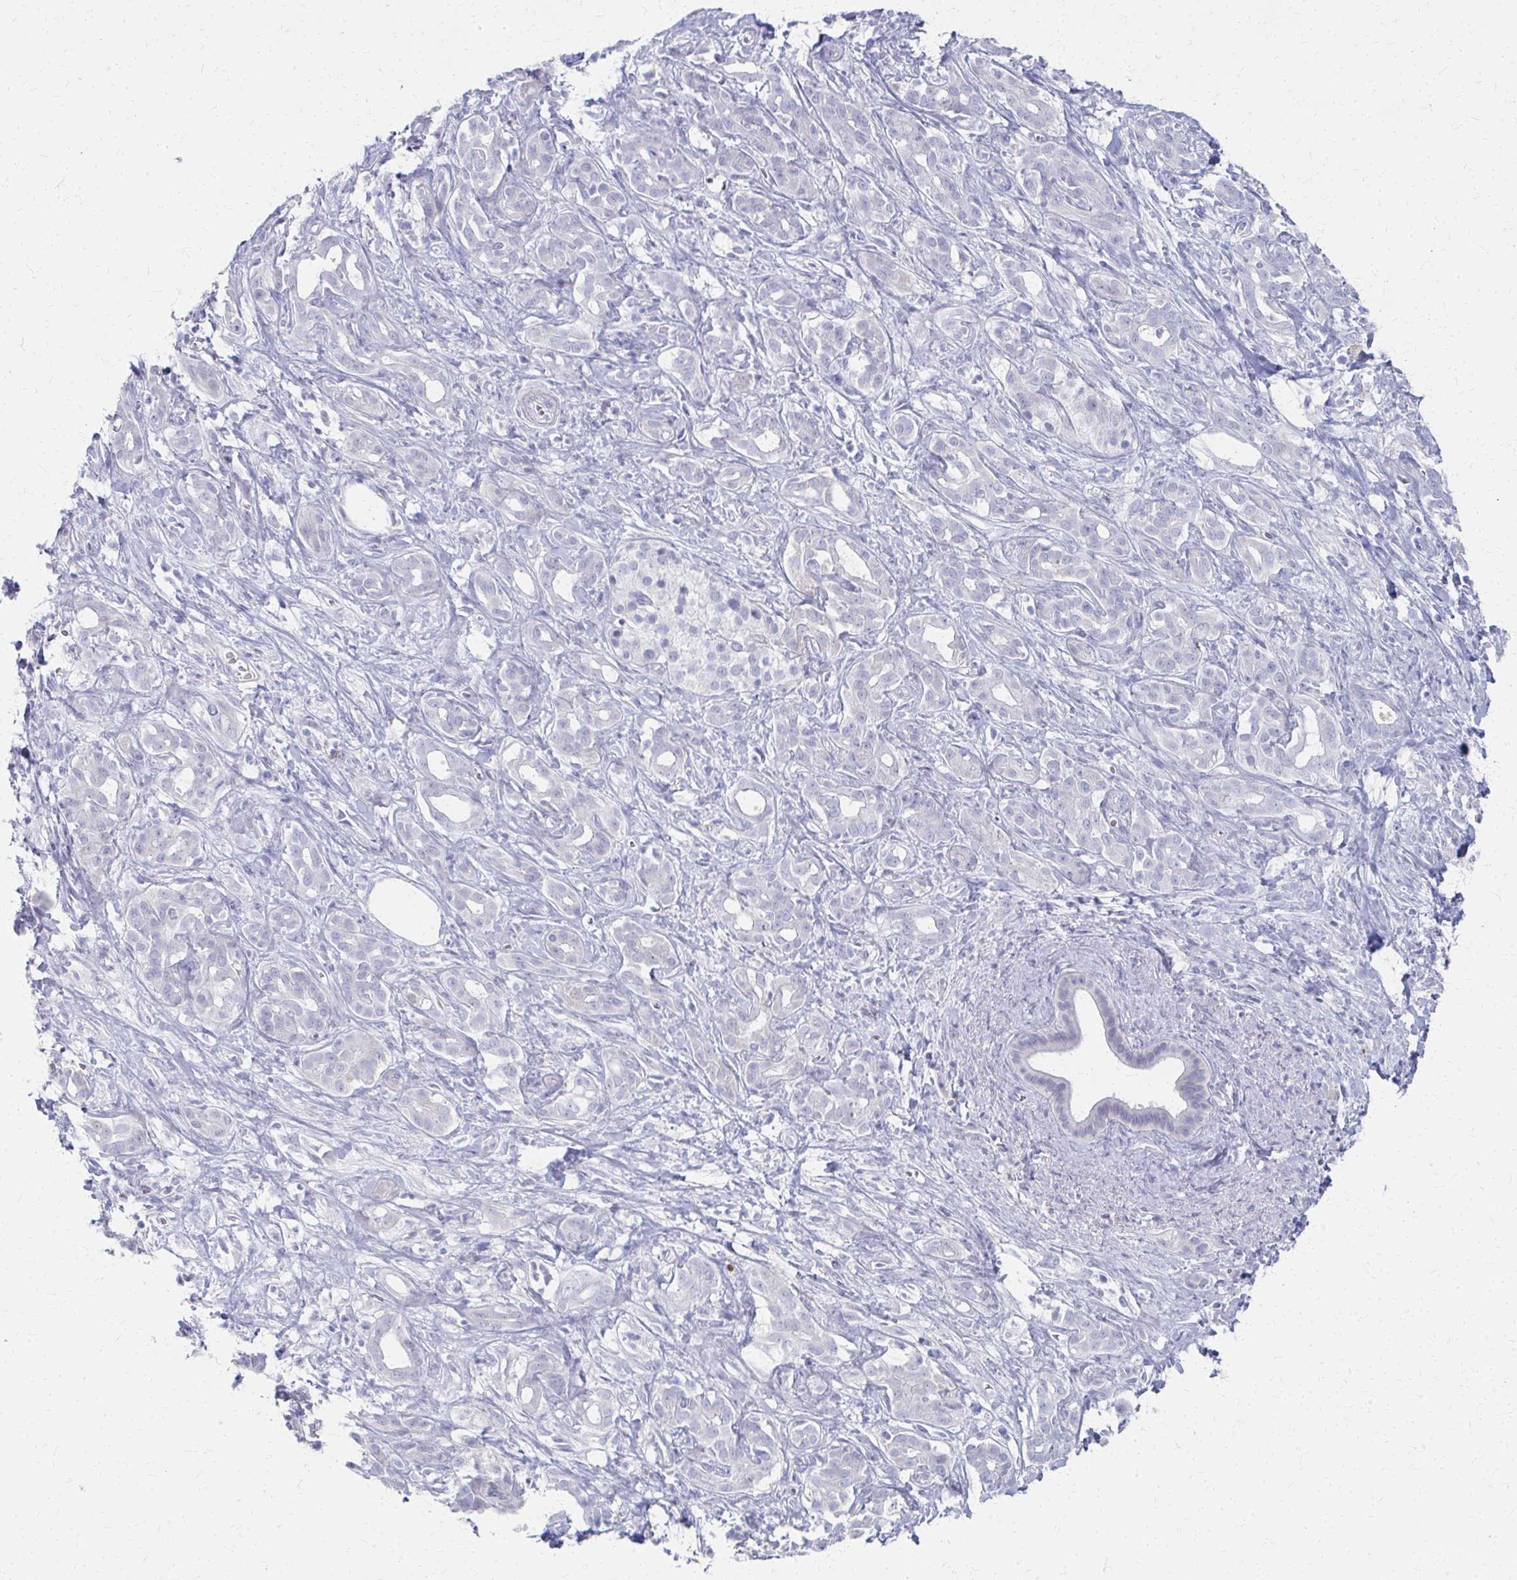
{"staining": {"intensity": "negative", "quantity": "none", "location": "none"}, "tissue": "pancreatic cancer", "cell_type": "Tumor cells", "image_type": "cancer", "snomed": [{"axis": "morphology", "description": "Adenocarcinoma, NOS"}, {"axis": "topography", "description": "Pancreas"}], "caption": "Tumor cells show no significant protein staining in adenocarcinoma (pancreatic). The staining is performed using DAB brown chromogen with nuclei counter-stained in using hematoxylin.", "gene": "MS4A2", "patient": {"sex": "male", "age": 61}}